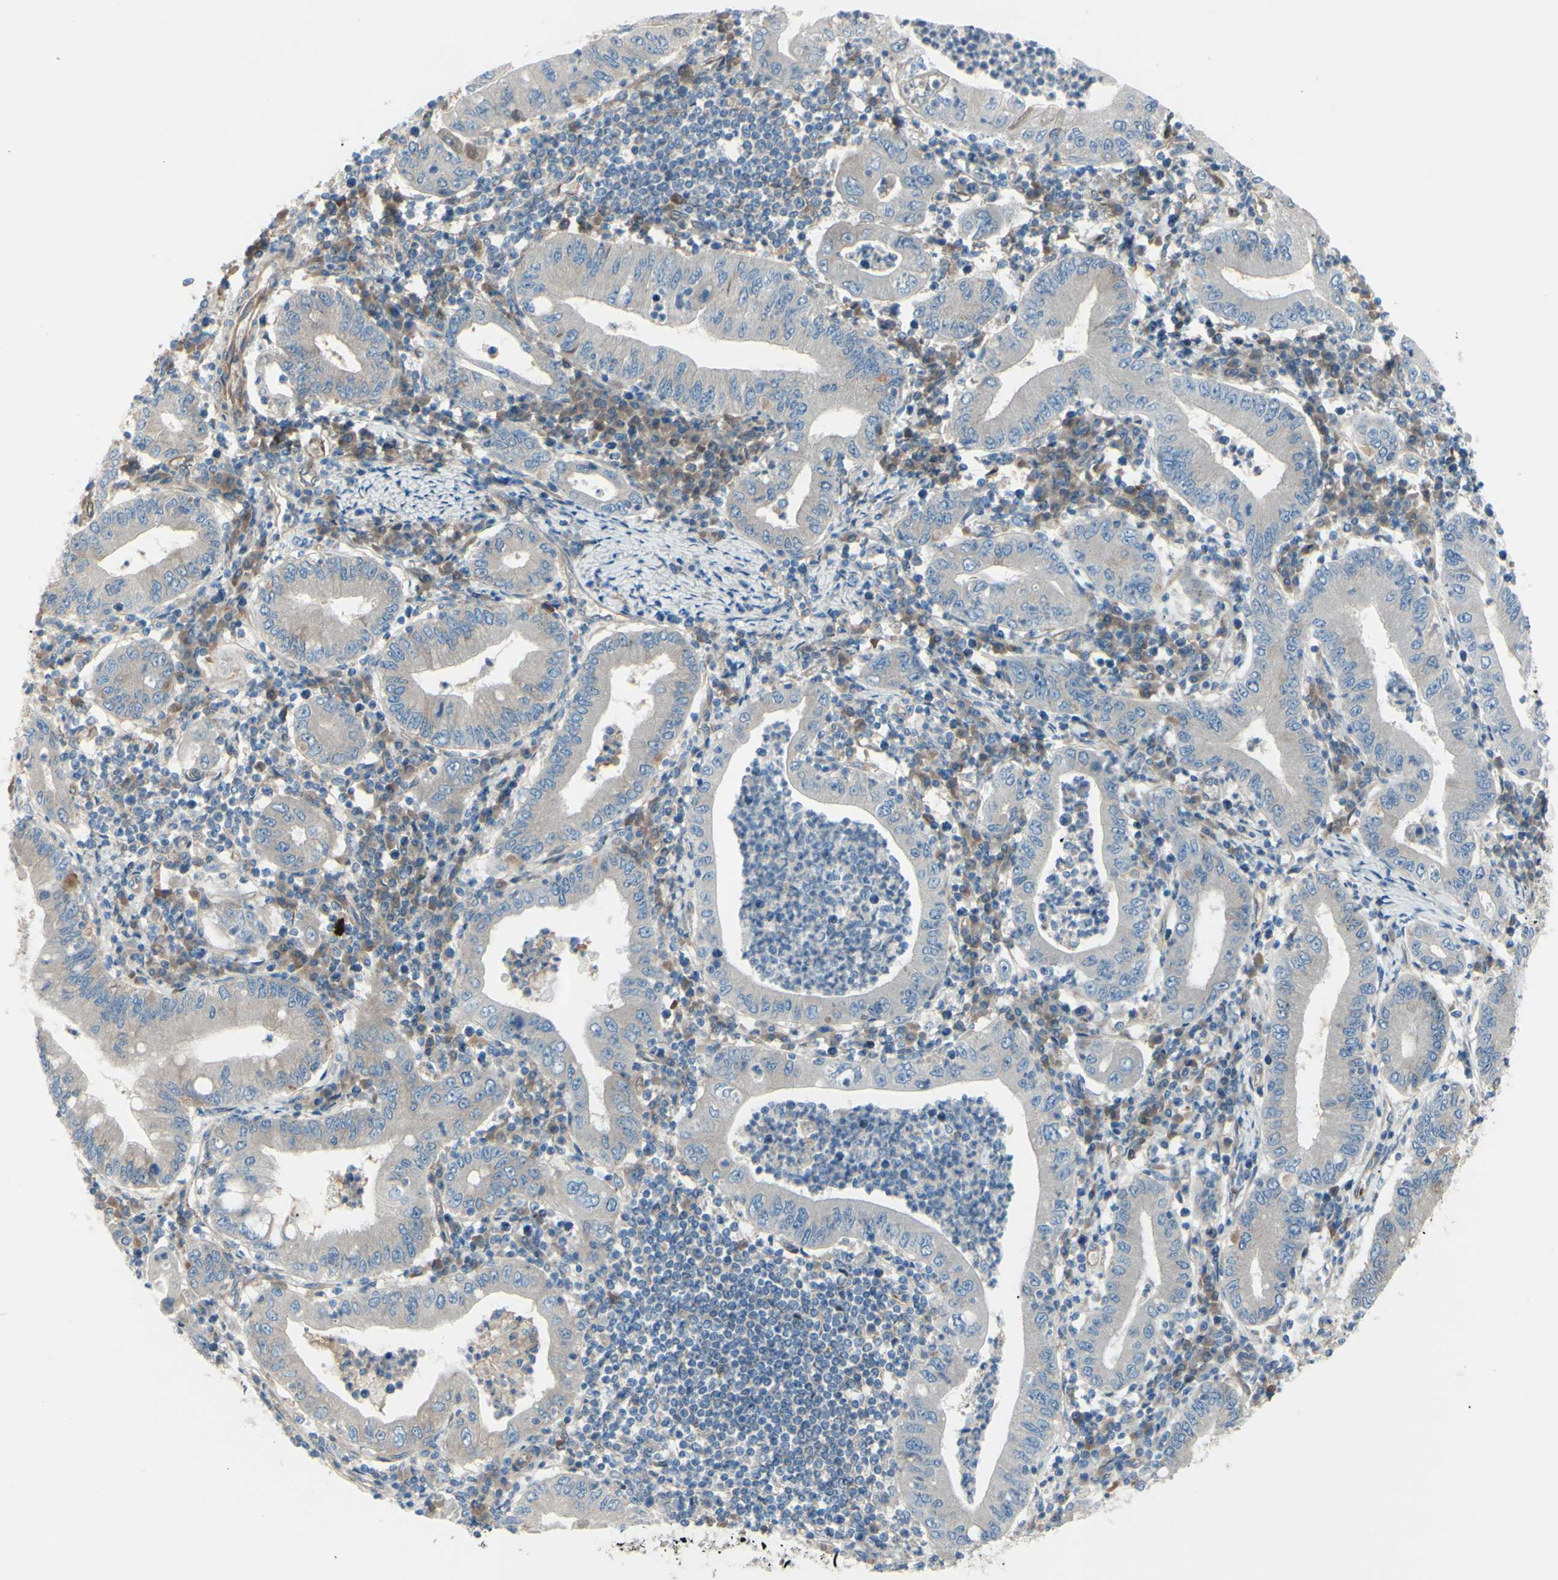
{"staining": {"intensity": "weak", "quantity": ">75%", "location": "cytoplasmic/membranous"}, "tissue": "stomach cancer", "cell_type": "Tumor cells", "image_type": "cancer", "snomed": [{"axis": "morphology", "description": "Normal tissue, NOS"}, {"axis": "morphology", "description": "Adenocarcinoma, NOS"}, {"axis": "topography", "description": "Esophagus"}, {"axis": "topography", "description": "Stomach, upper"}, {"axis": "topography", "description": "Peripheral nerve tissue"}], "caption": "An IHC histopathology image of tumor tissue is shown. Protein staining in brown highlights weak cytoplasmic/membranous positivity in stomach adenocarcinoma within tumor cells. (brown staining indicates protein expression, while blue staining denotes nuclei).", "gene": "PCDHGA2", "patient": {"sex": "male", "age": 62}}